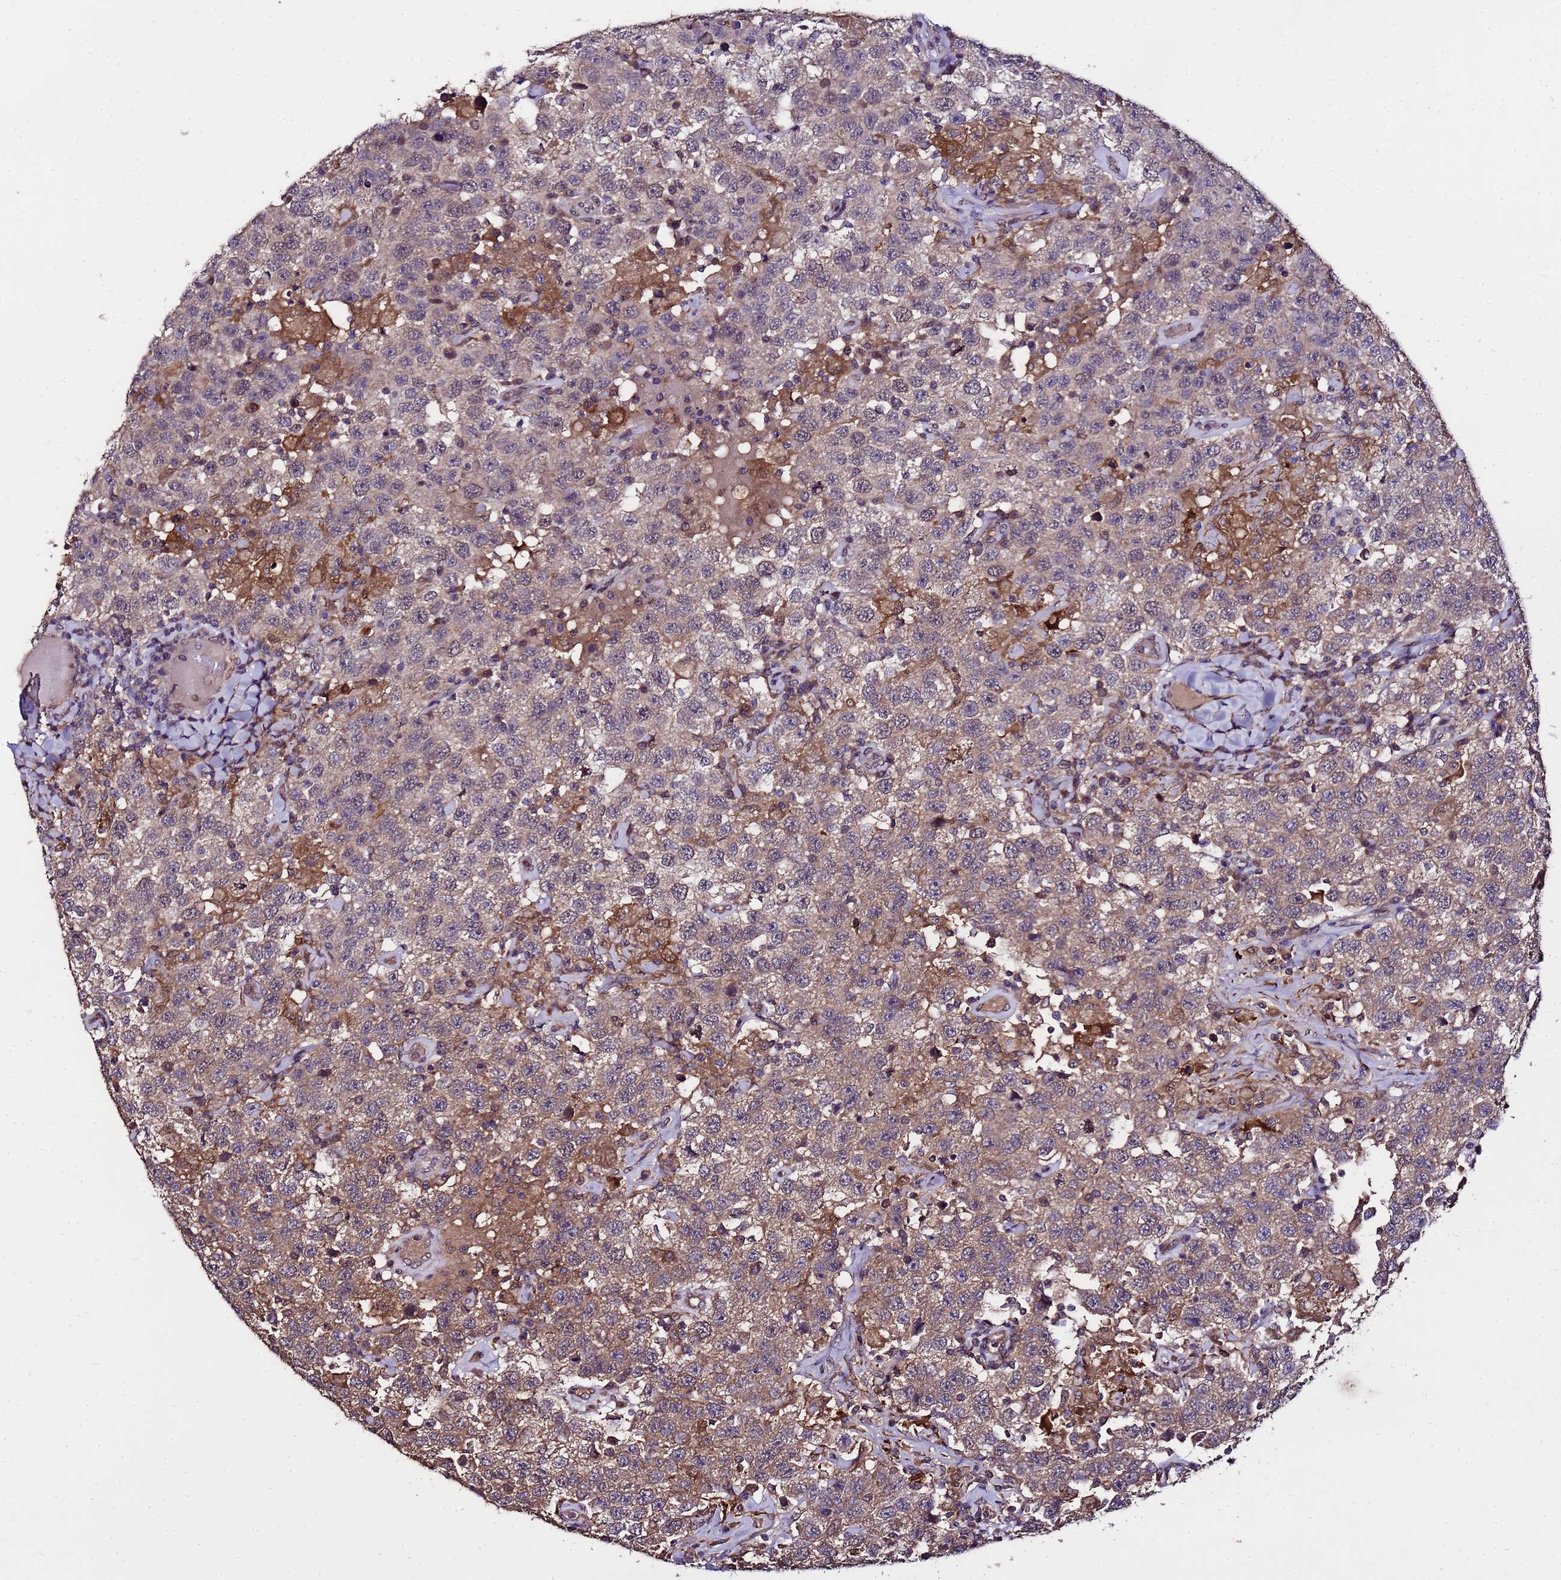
{"staining": {"intensity": "moderate", "quantity": ">75%", "location": "cytoplasmic/membranous"}, "tissue": "testis cancer", "cell_type": "Tumor cells", "image_type": "cancer", "snomed": [{"axis": "morphology", "description": "Seminoma, NOS"}, {"axis": "topography", "description": "Testis"}], "caption": "A brown stain highlights moderate cytoplasmic/membranous expression of a protein in testis cancer (seminoma) tumor cells.", "gene": "ZNF329", "patient": {"sex": "male", "age": 41}}